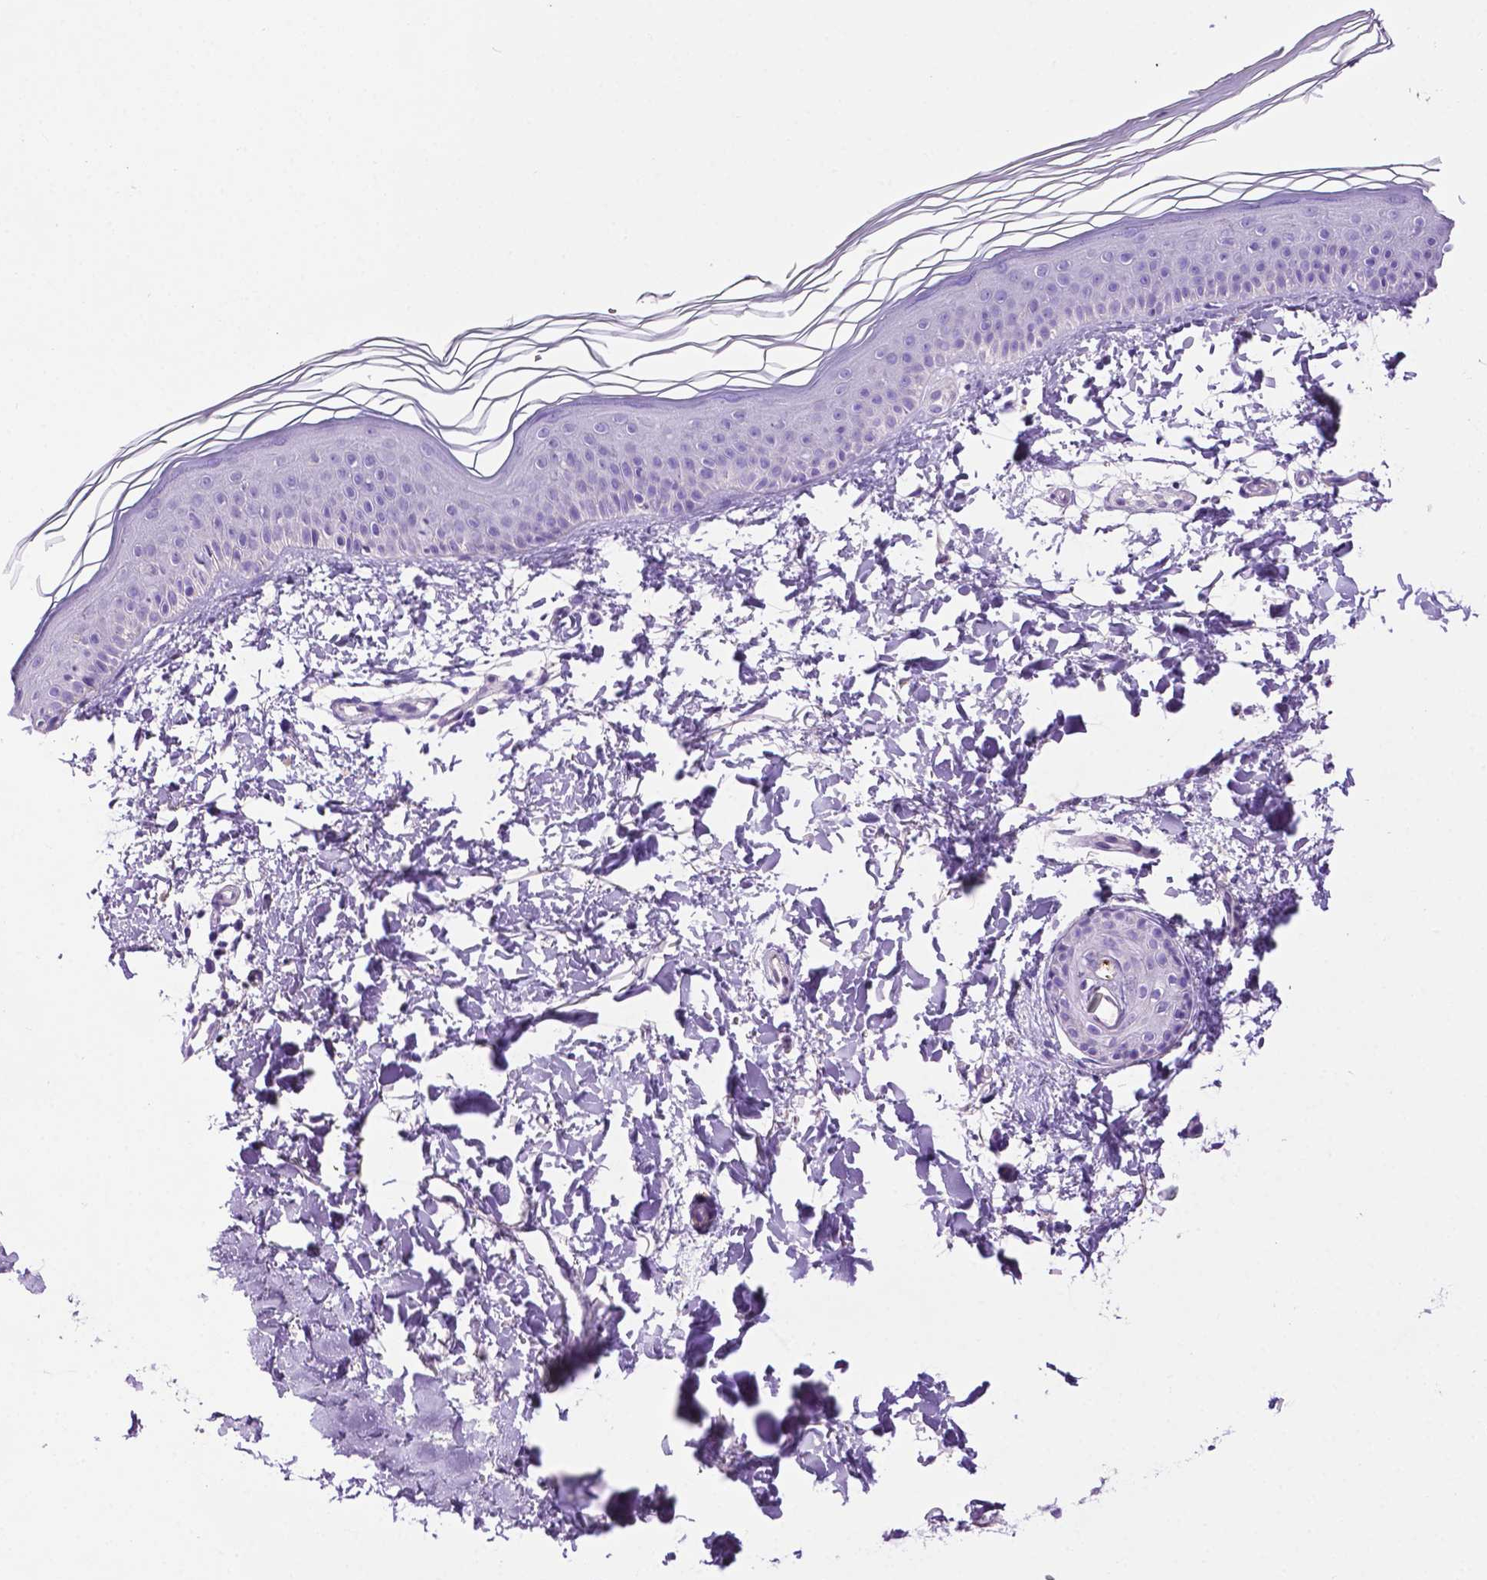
{"staining": {"intensity": "negative", "quantity": "none", "location": "none"}, "tissue": "skin", "cell_type": "Fibroblasts", "image_type": "normal", "snomed": [{"axis": "morphology", "description": "Normal tissue, NOS"}, {"axis": "topography", "description": "Skin"}], "caption": "The immunohistochemistry micrograph has no significant expression in fibroblasts of skin. (DAB (3,3'-diaminobenzidine) immunohistochemistry (IHC) with hematoxylin counter stain).", "gene": "PHYHIP", "patient": {"sex": "female", "age": 62}}